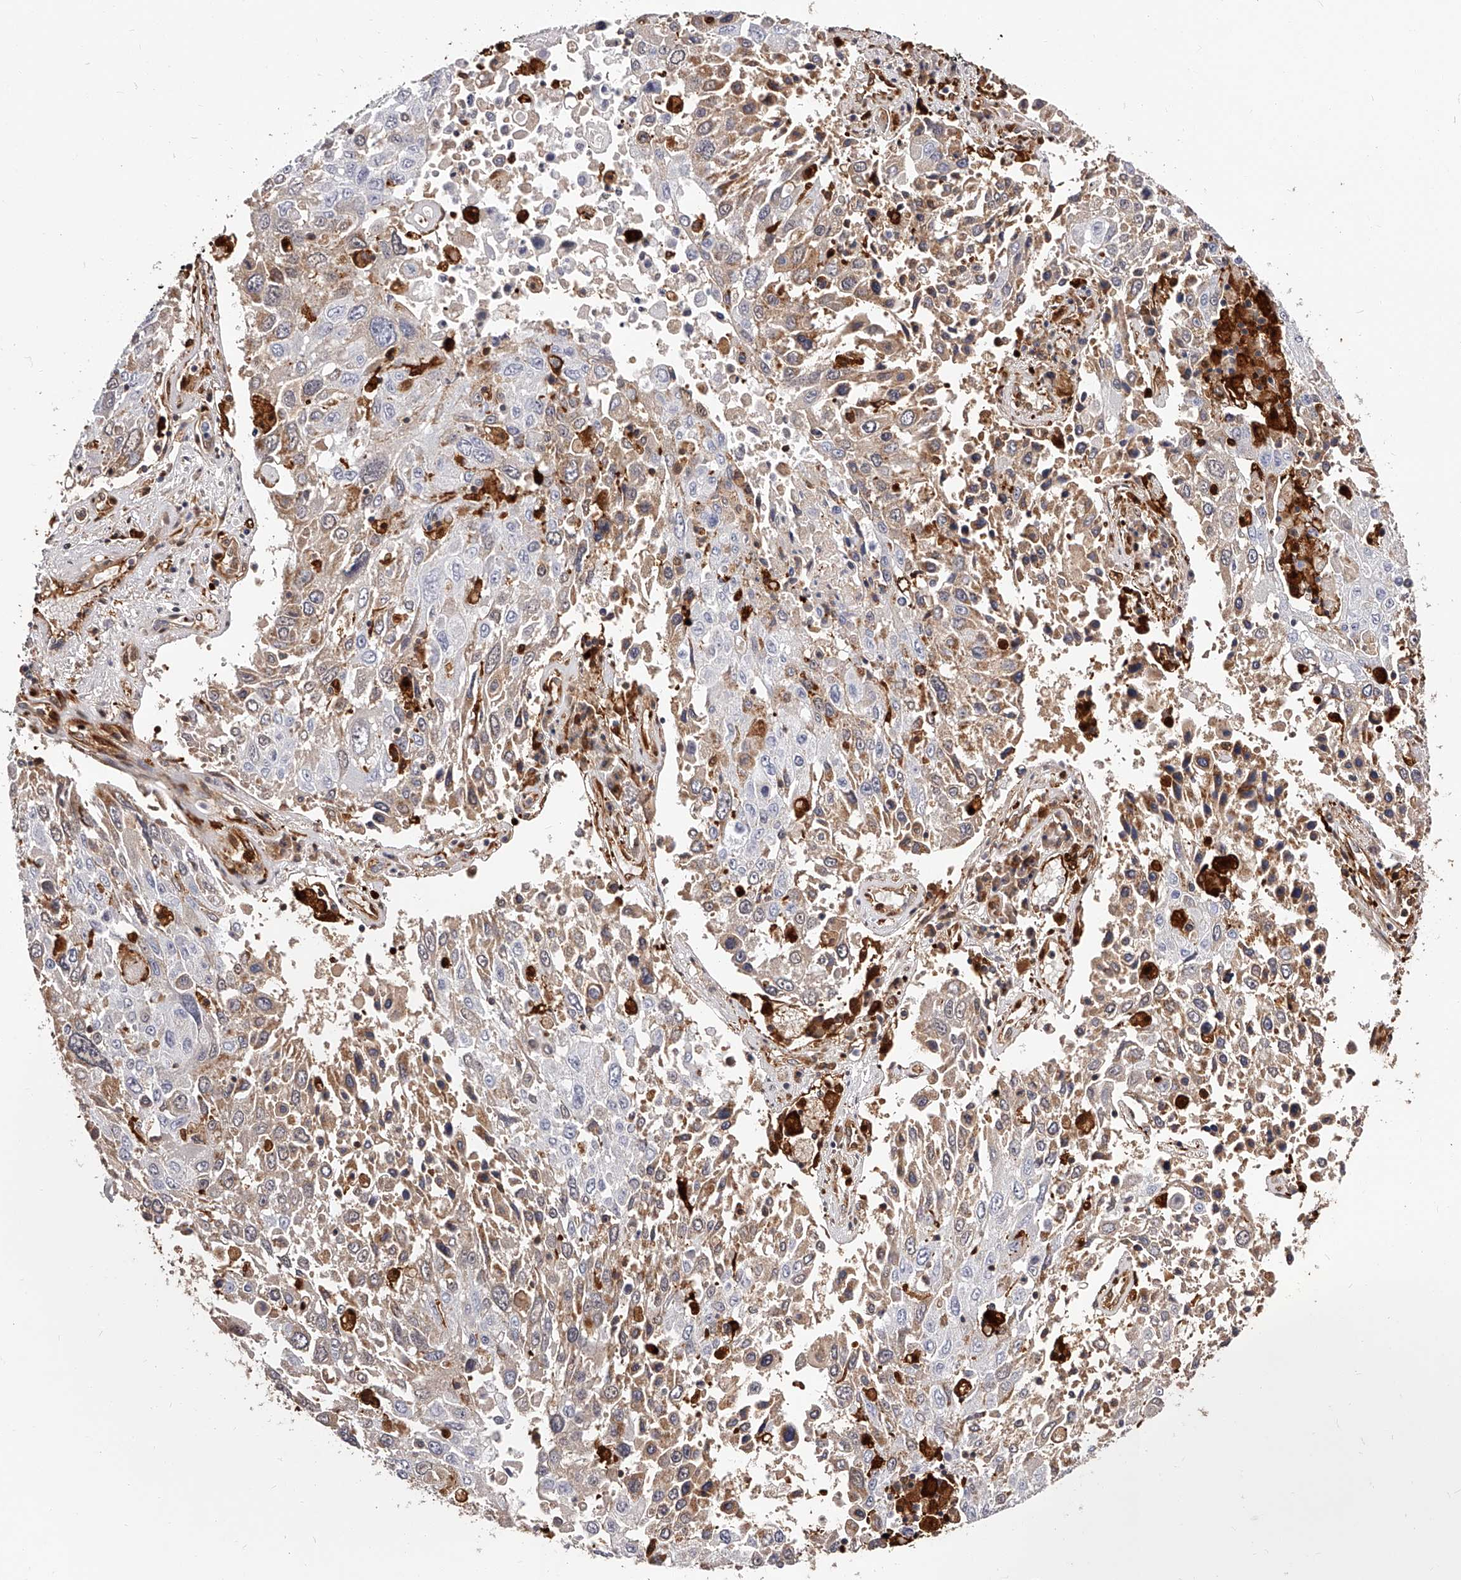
{"staining": {"intensity": "weak", "quantity": "25%-75%", "location": "cytoplasmic/membranous"}, "tissue": "lung cancer", "cell_type": "Tumor cells", "image_type": "cancer", "snomed": [{"axis": "morphology", "description": "Squamous cell carcinoma, NOS"}, {"axis": "topography", "description": "Lung"}], "caption": "Protein staining by immunohistochemistry shows weak cytoplasmic/membranous expression in about 25%-75% of tumor cells in squamous cell carcinoma (lung).", "gene": "LAP3", "patient": {"sex": "male", "age": 65}}